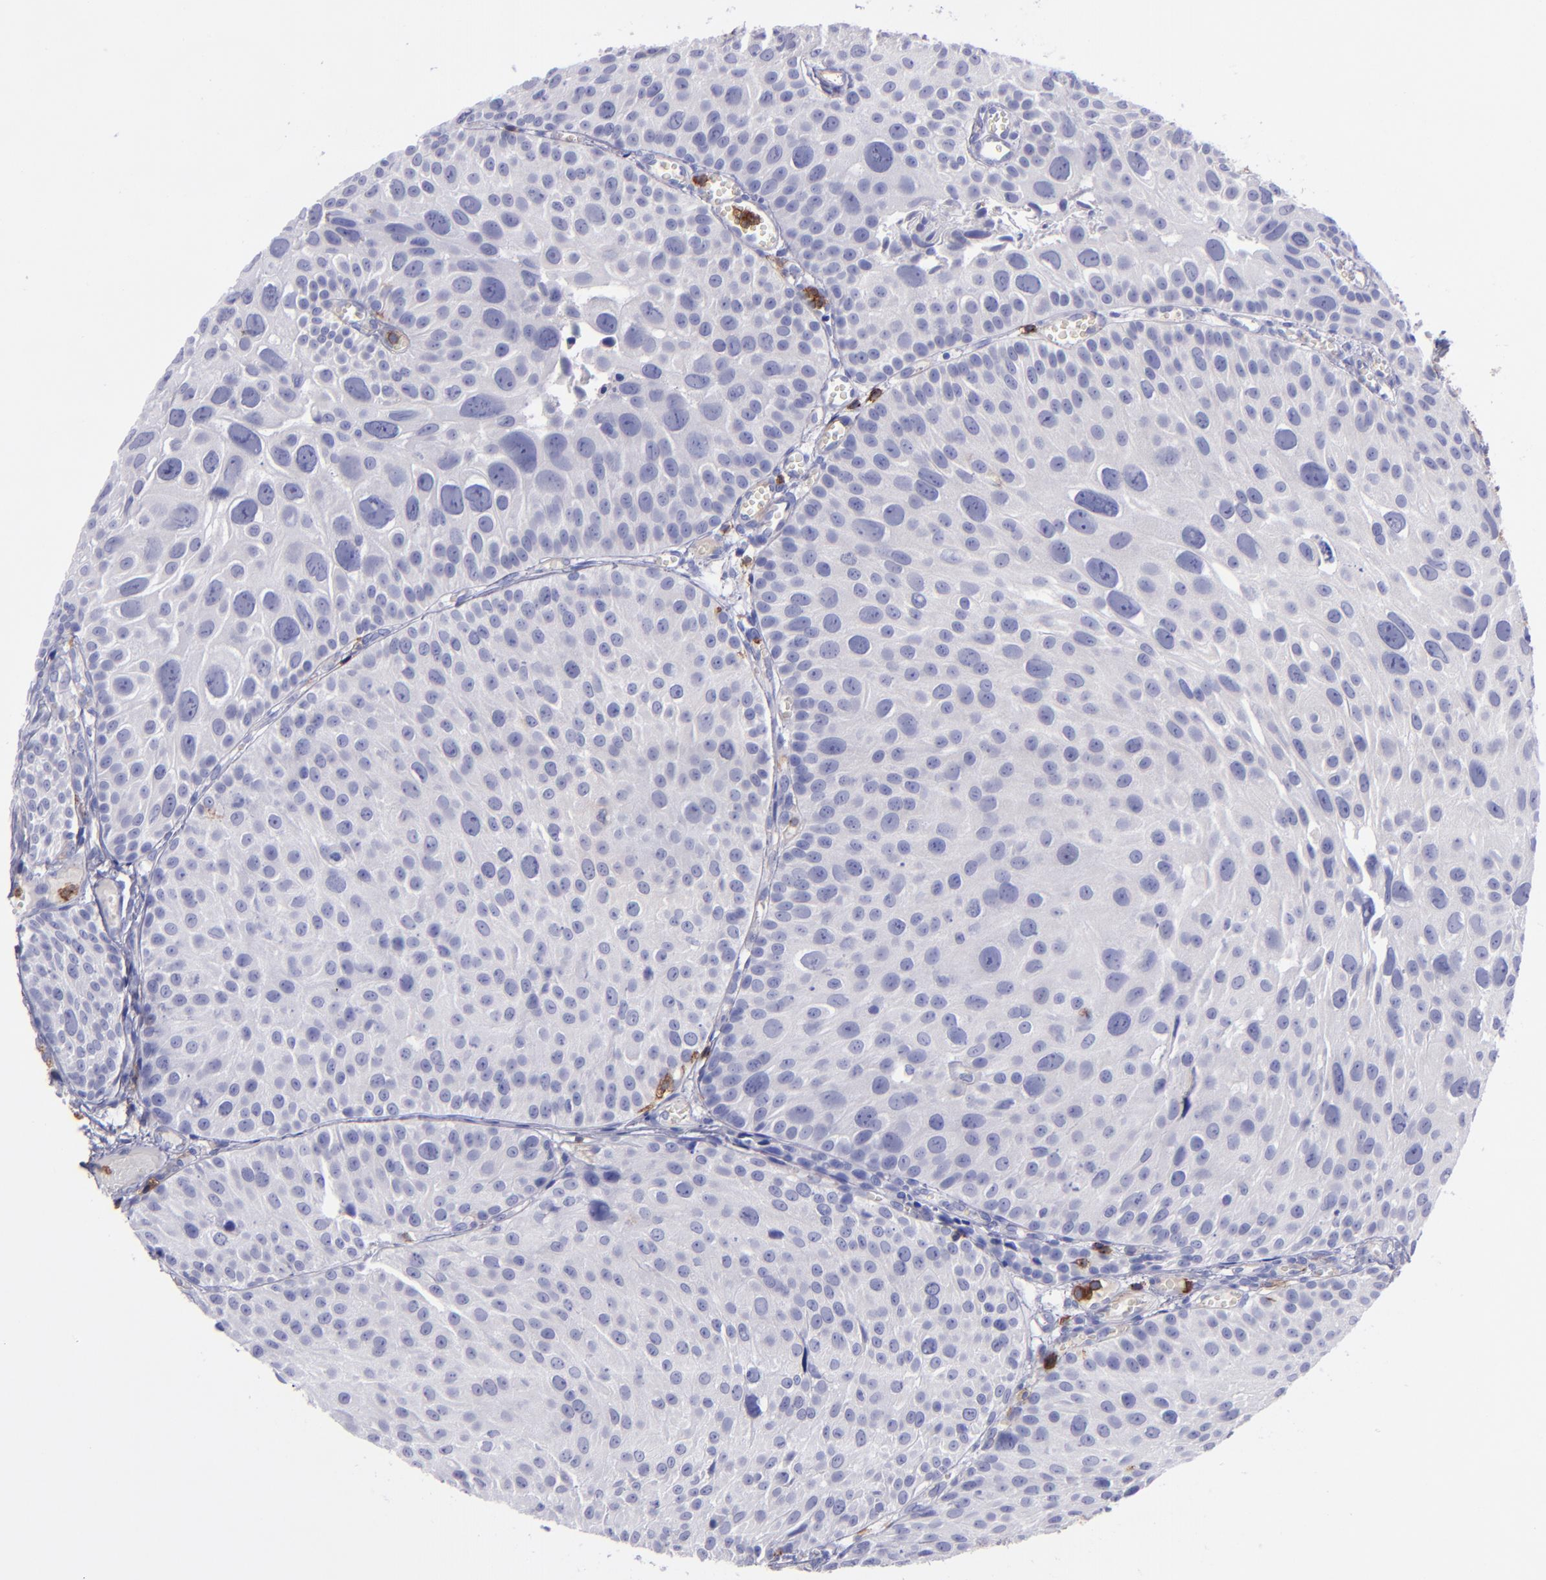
{"staining": {"intensity": "negative", "quantity": "none", "location": "none"}, "tissue": "urothelial cancer", "cell_type": "Tumor cells", "image_type": "cancer", "snomed": [{"axis": "morphology", "description": "Urothelial carcinoma, High grade"}, {"axis": "topography", "description": "Urinary bladder"}], "caption": "An immunohistochemistry histopathology image of urothelial cancer is shown. There is no staining in tumor cells of urothelial cancer.", "gene": "ICAM3", "patient": {"sex": "female", "age": 78}}